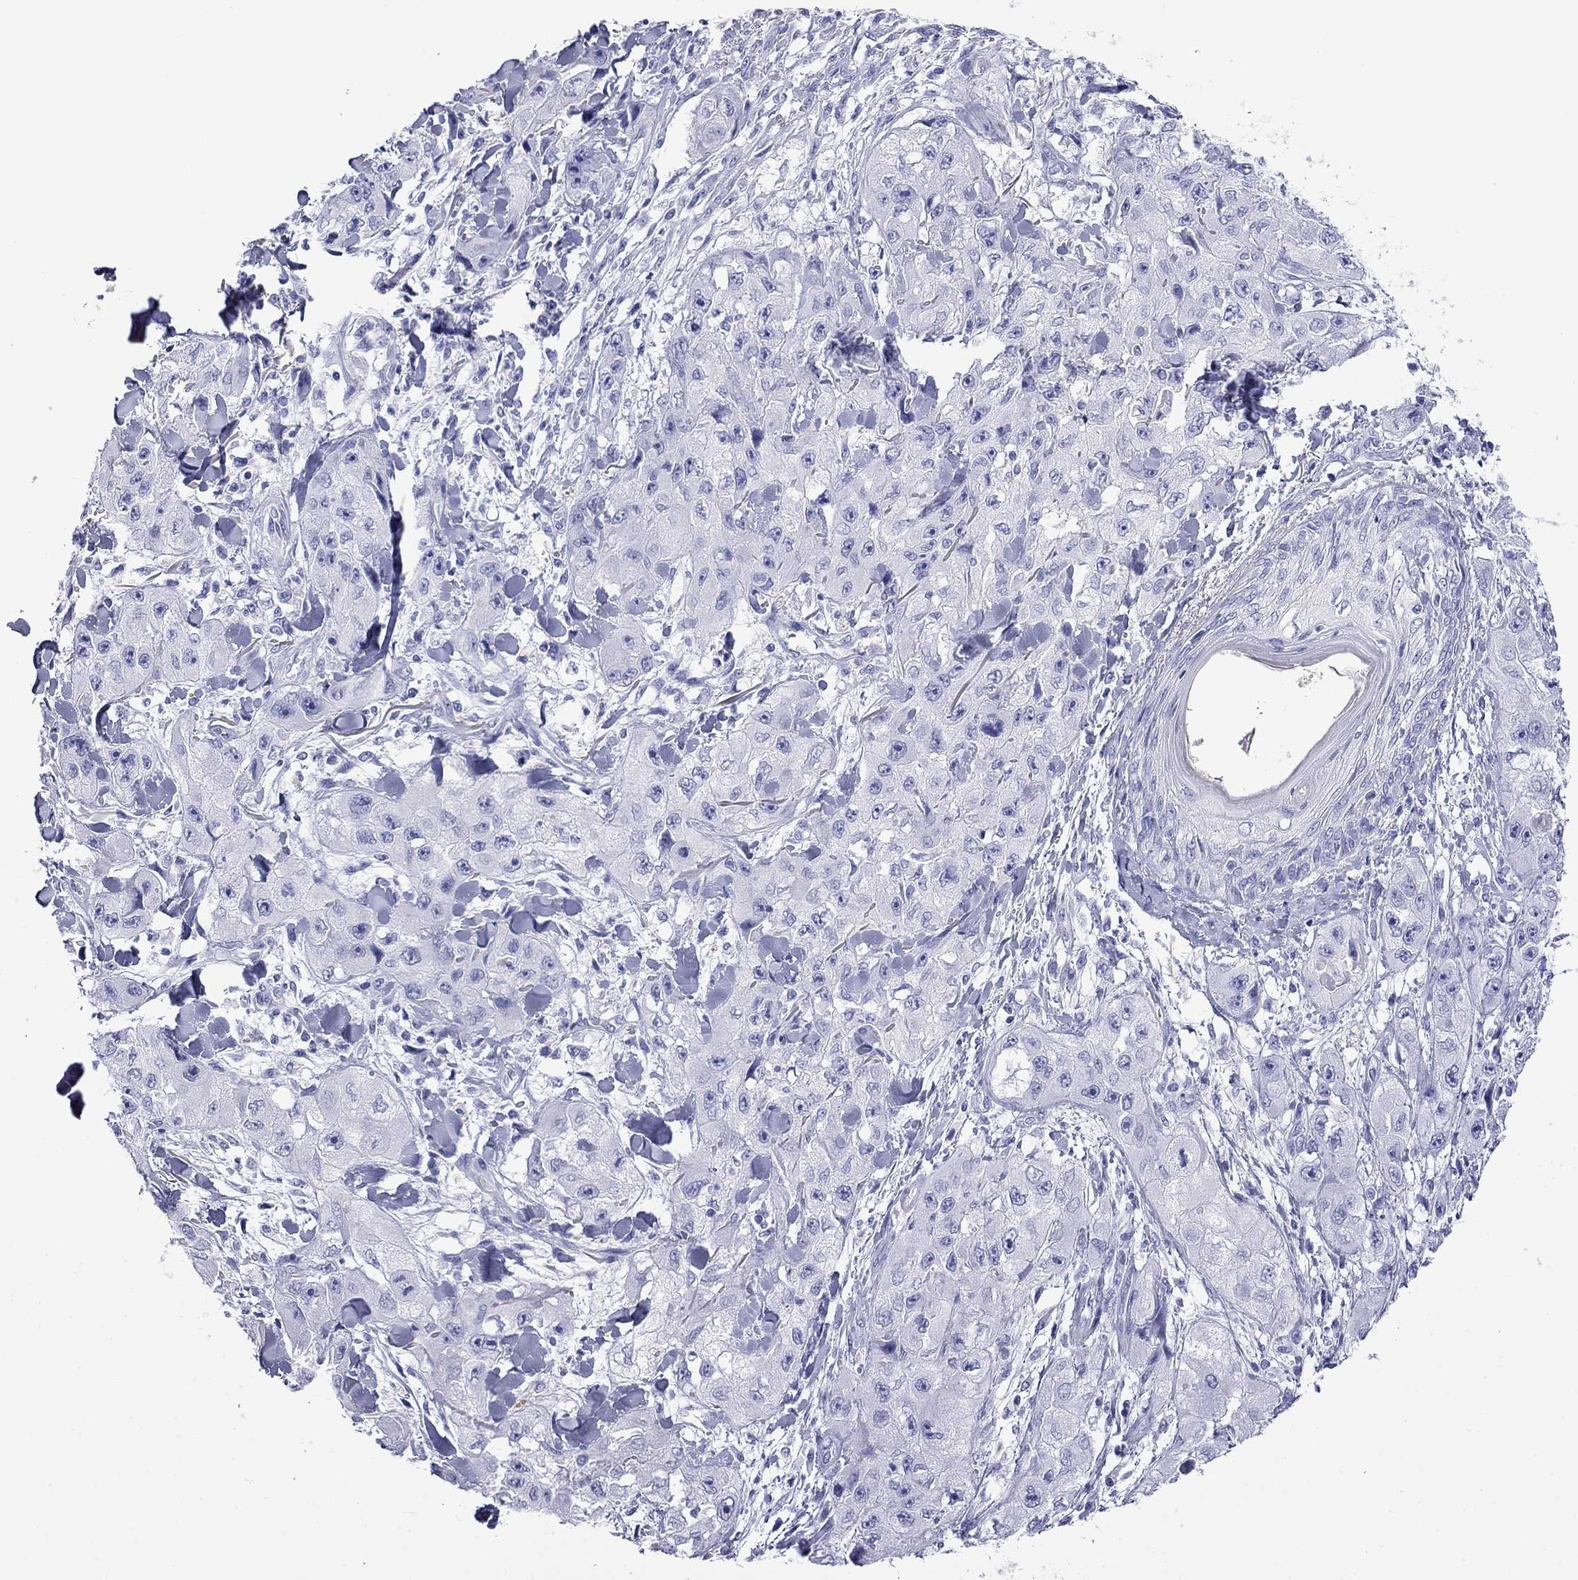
{"staining": {"intensity": "negative", "quantity": "none", "location": "none"}, "tissue": "skin cancer", "cell_type": "Tumor cells", "image_type": "cancer", "snomed": [{"axis": "morphology", "description": "Squamous cell carcinoma, NOS"}, {"axis": "topography", "description": "Skin"}, {"axis": "topography", "description": "Subcutis"}], "caption": "There is no significant positivity in tumor cells of skin cancer.", "gene": "MYO15A", "patient": {"sex": "male", "age": 73}}